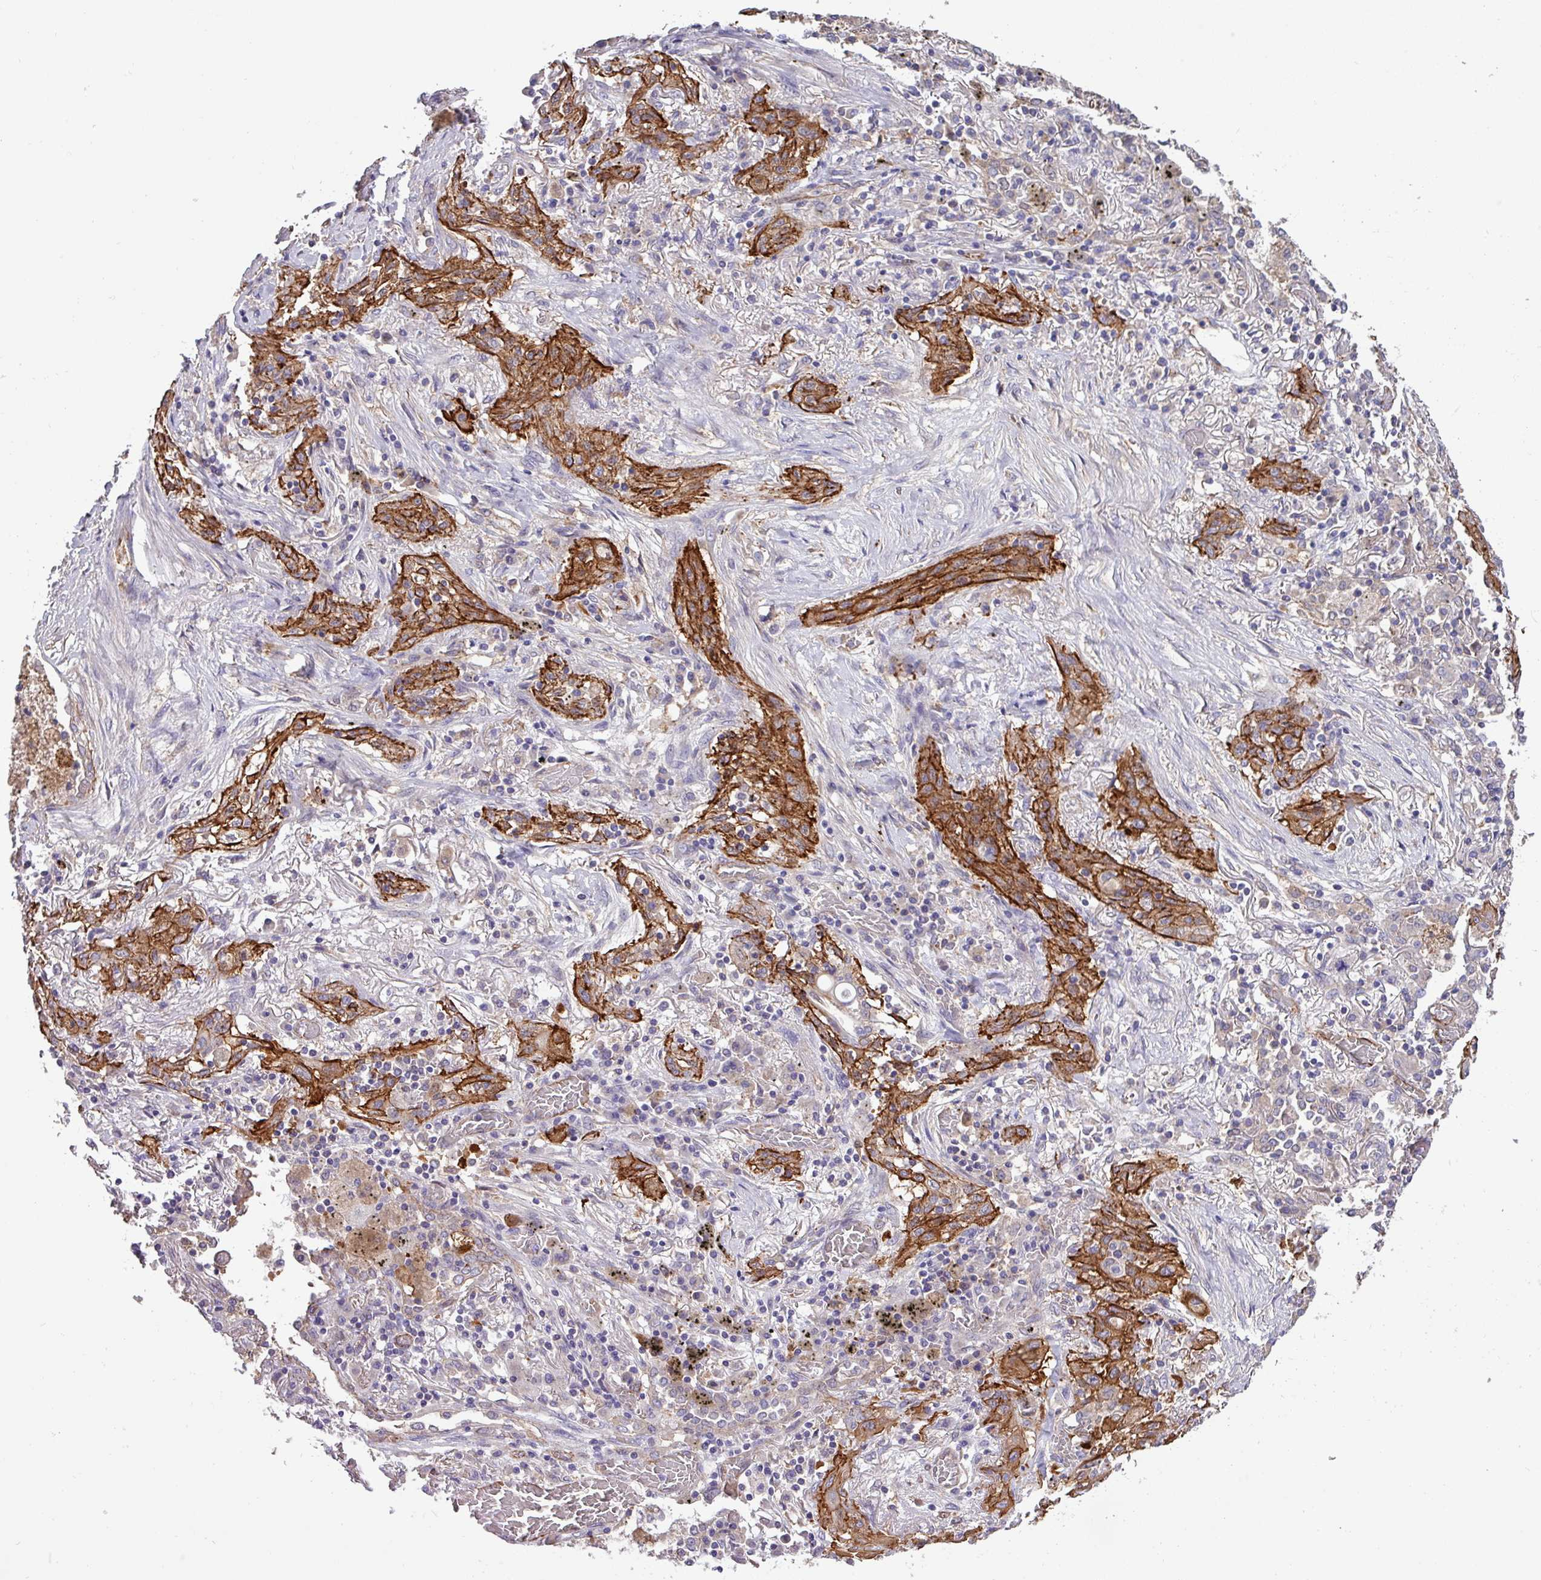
{"staining": {"intensity": "strong", "quantity": ">75%", "location": "cytoplasmic/membranous"}, "tissue": "lung cancer", "cell_type": "Tumor cells", "image_type": "cancer", "snomed": [{"axis": "morphology", "description": "Squamous cell carcinoma, NOS"}, {"axis": "topography", "description": "Lung"}], "caption": "Strong cytoplasmic/membranous staining is identified in approximately >75% of tumor cells in lung cancer (squamous cell carcinoma).", "gene": "LRRC53", "patient": {"sex": "female", "age": 47}}